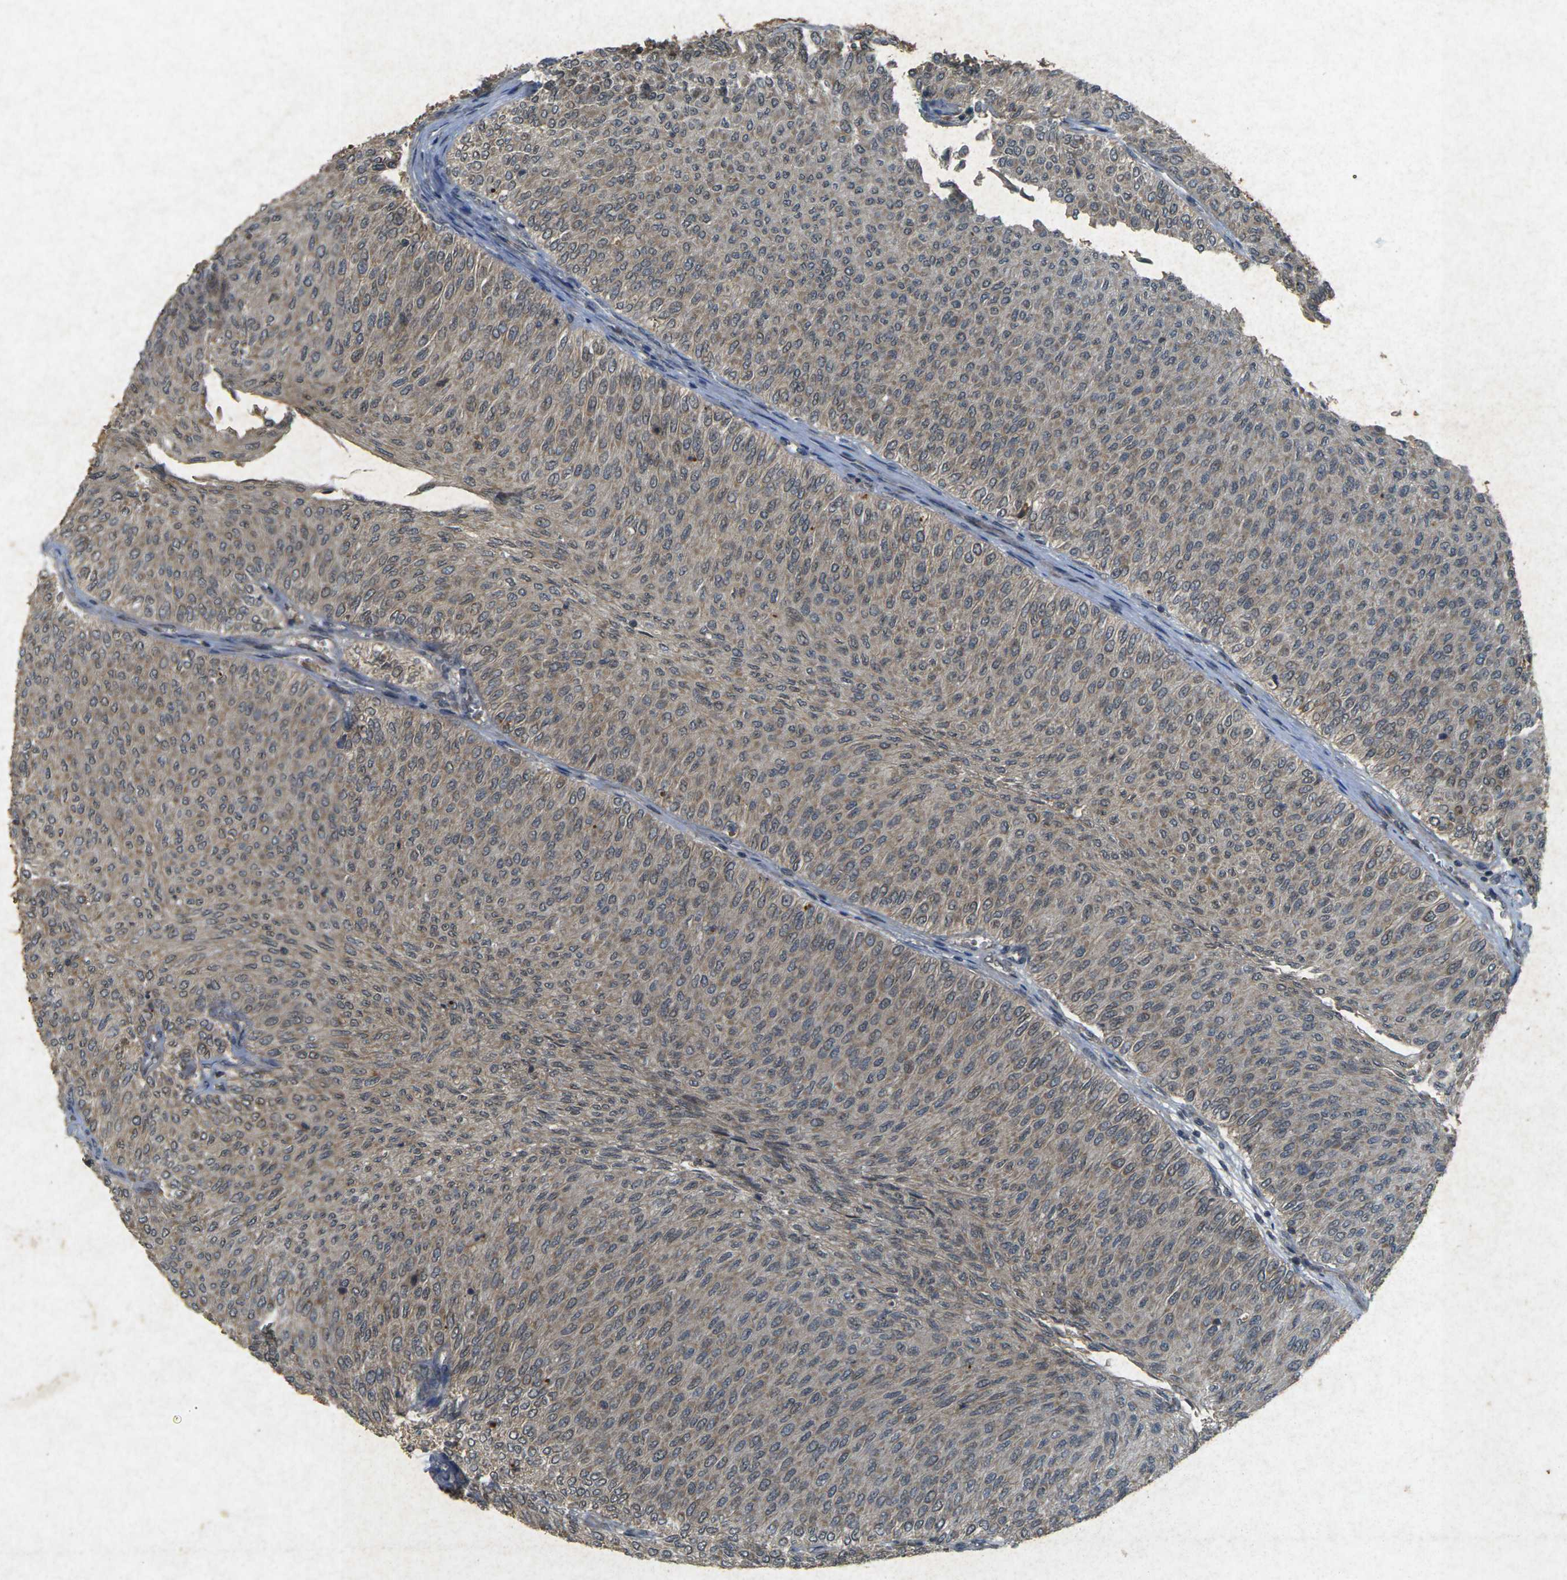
{"staining": {"intensity": "weak", "quantity": ">75%", "location": "cytoplasmic/membranous"}, "tissue": "urothelial cancer", "cell_type": "Tumor cells", "image_type": "cancer", "snomed": [{"axis": "morphology", "description": "Urothelial carcinoma, Low grade"}, {"axis": "topography", "description": "Urinary bladder"}], "caption": "Immunohistochemical staining of human urothelial carcinoma (low-grade) exhibits low levels of weak cytoplasmic/membranous positivity in about >75% of tumor cells.", "gene": "ERN1", "patient": {"sex": "male", "age": 78}}